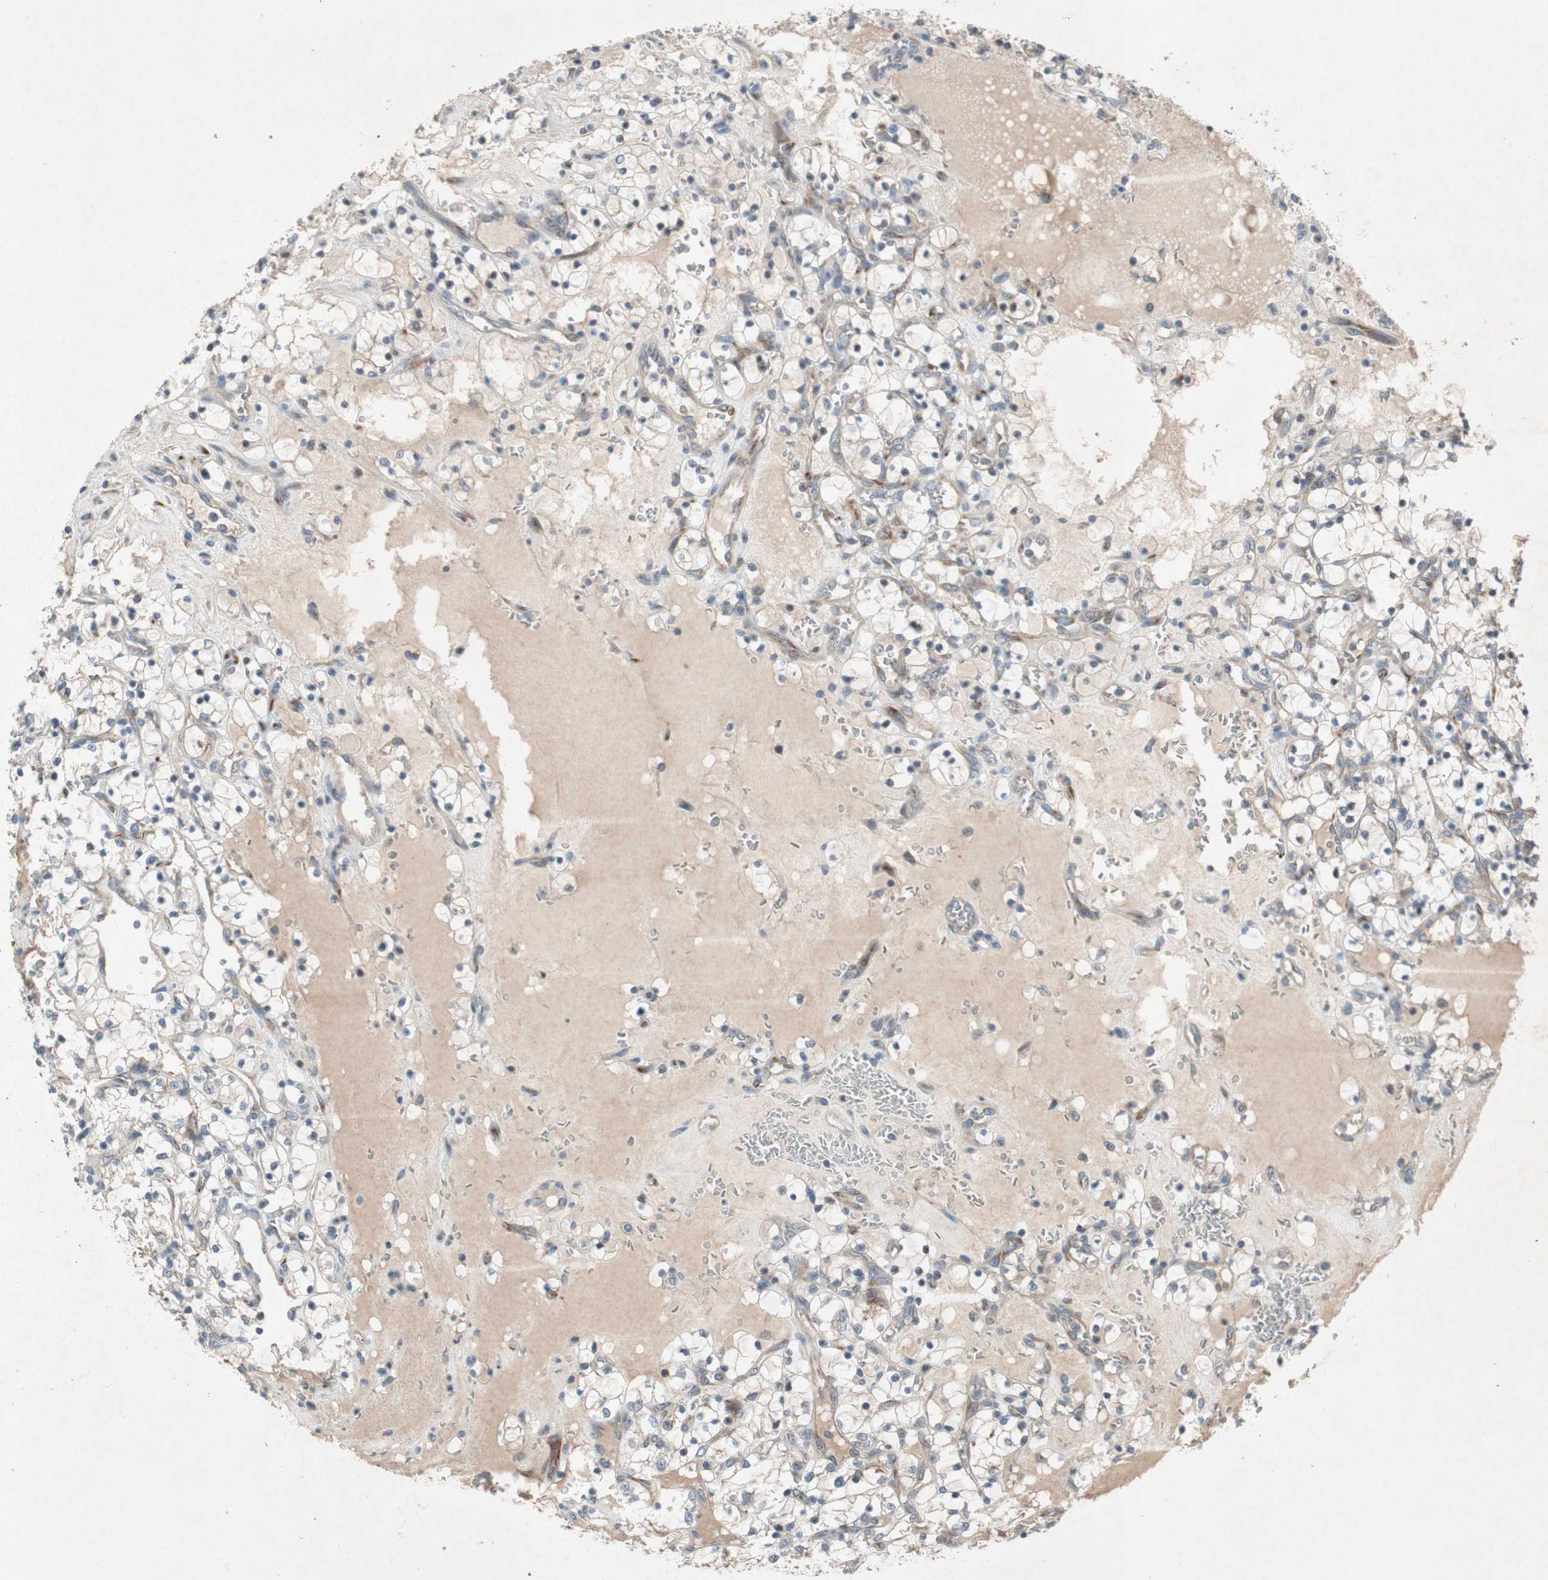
{"staining": {"intensity": "weak", "quantity": "<25%", "location": "cytoplasmic/membranous"}, "tissue": "renal cancer", "cell_type": "Tumor cells", "image_type": "cancer", "snomed": [{"axis": "morphology", "description": "Adenocarcinoma, NOS"}, {"axis": "topography", "description": "Kidney"}], "caption": "Tumor cells show no significant positivity in adenocarcinoma (renal).", "gene": "APOO", "patient": {"sex": "female", "age": 69}}